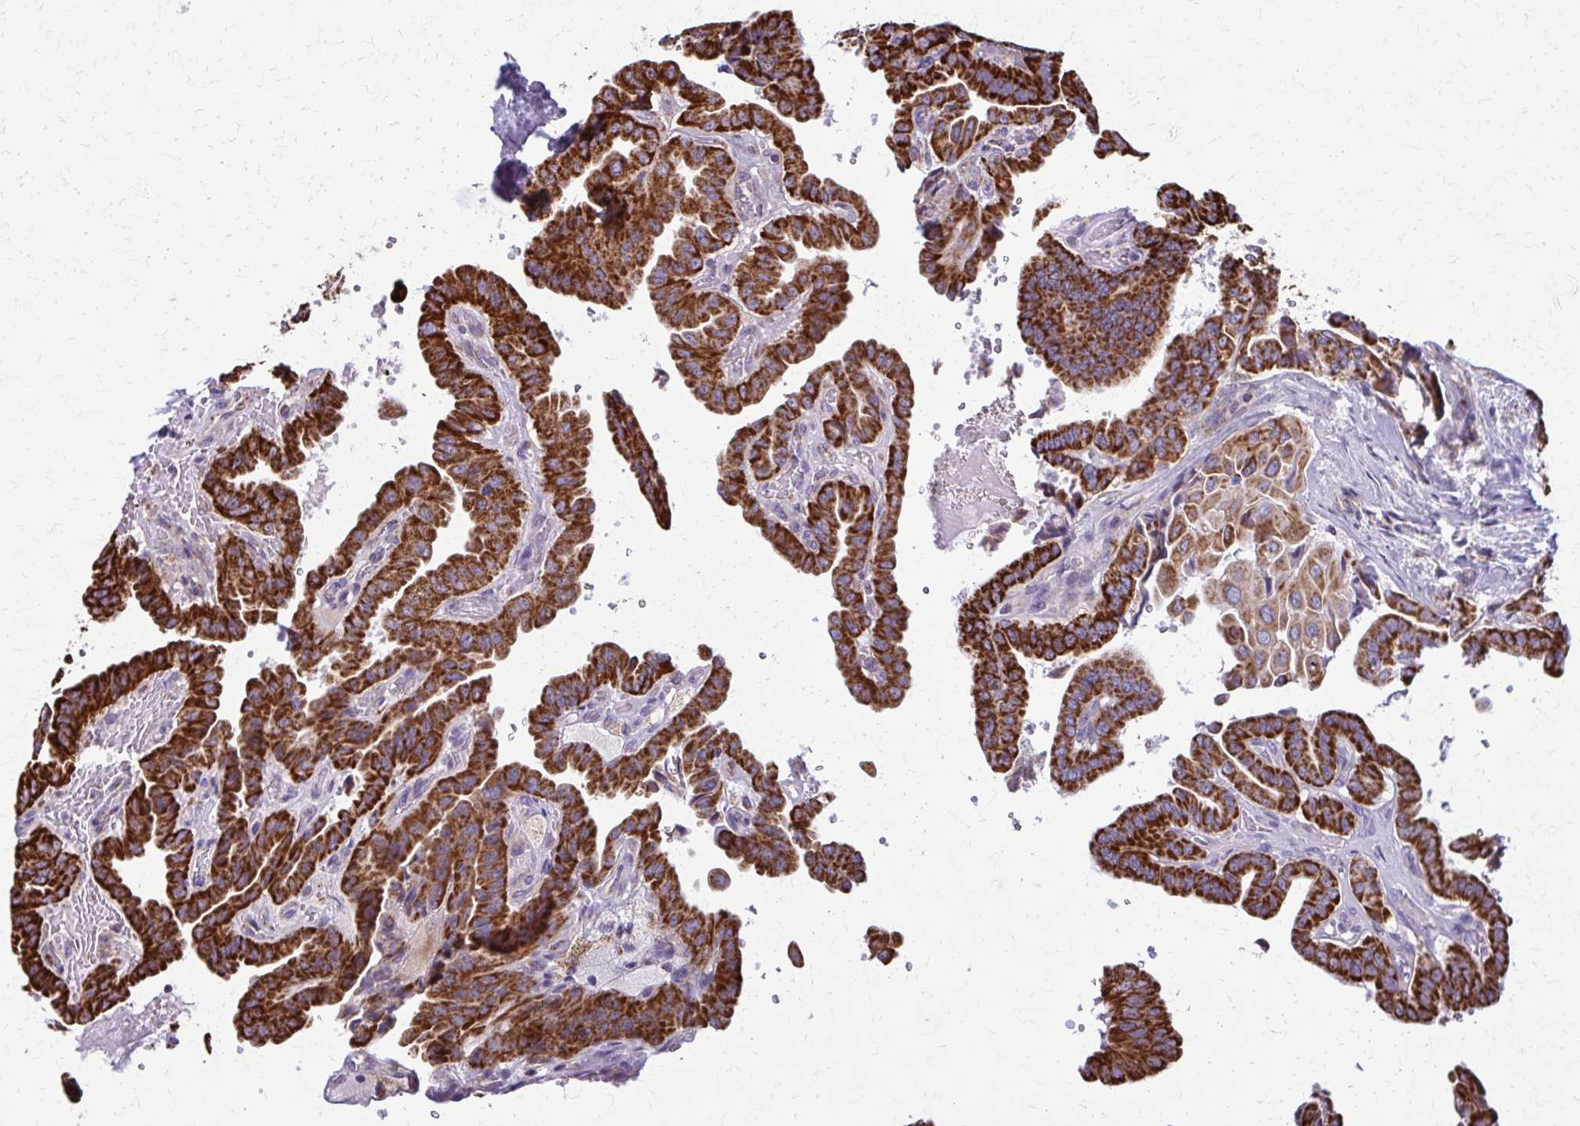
{"staining": {"intensity": "strong", "quantity": ">75%", "location": "cytoplasmic/membranous"}, "tissue": "thyroid cancer", "cell_type": "Tumor cells", "image_type": "cancer", "snomed": [{"axis": "morphology", "description": "Papillary adenocarcinoma, NOS"}, {"axis": "topography", "description": "Thyroid gland"}], "caption": "An IHC histopathology image of neoplastic tissue is shown. Protein staining in brown labels strong cytoplasmic/membranous positivity in thyroid cancer within tumor cells.", "gene": "TVP23A", "patient": {"sex": "male", "age": 87}}